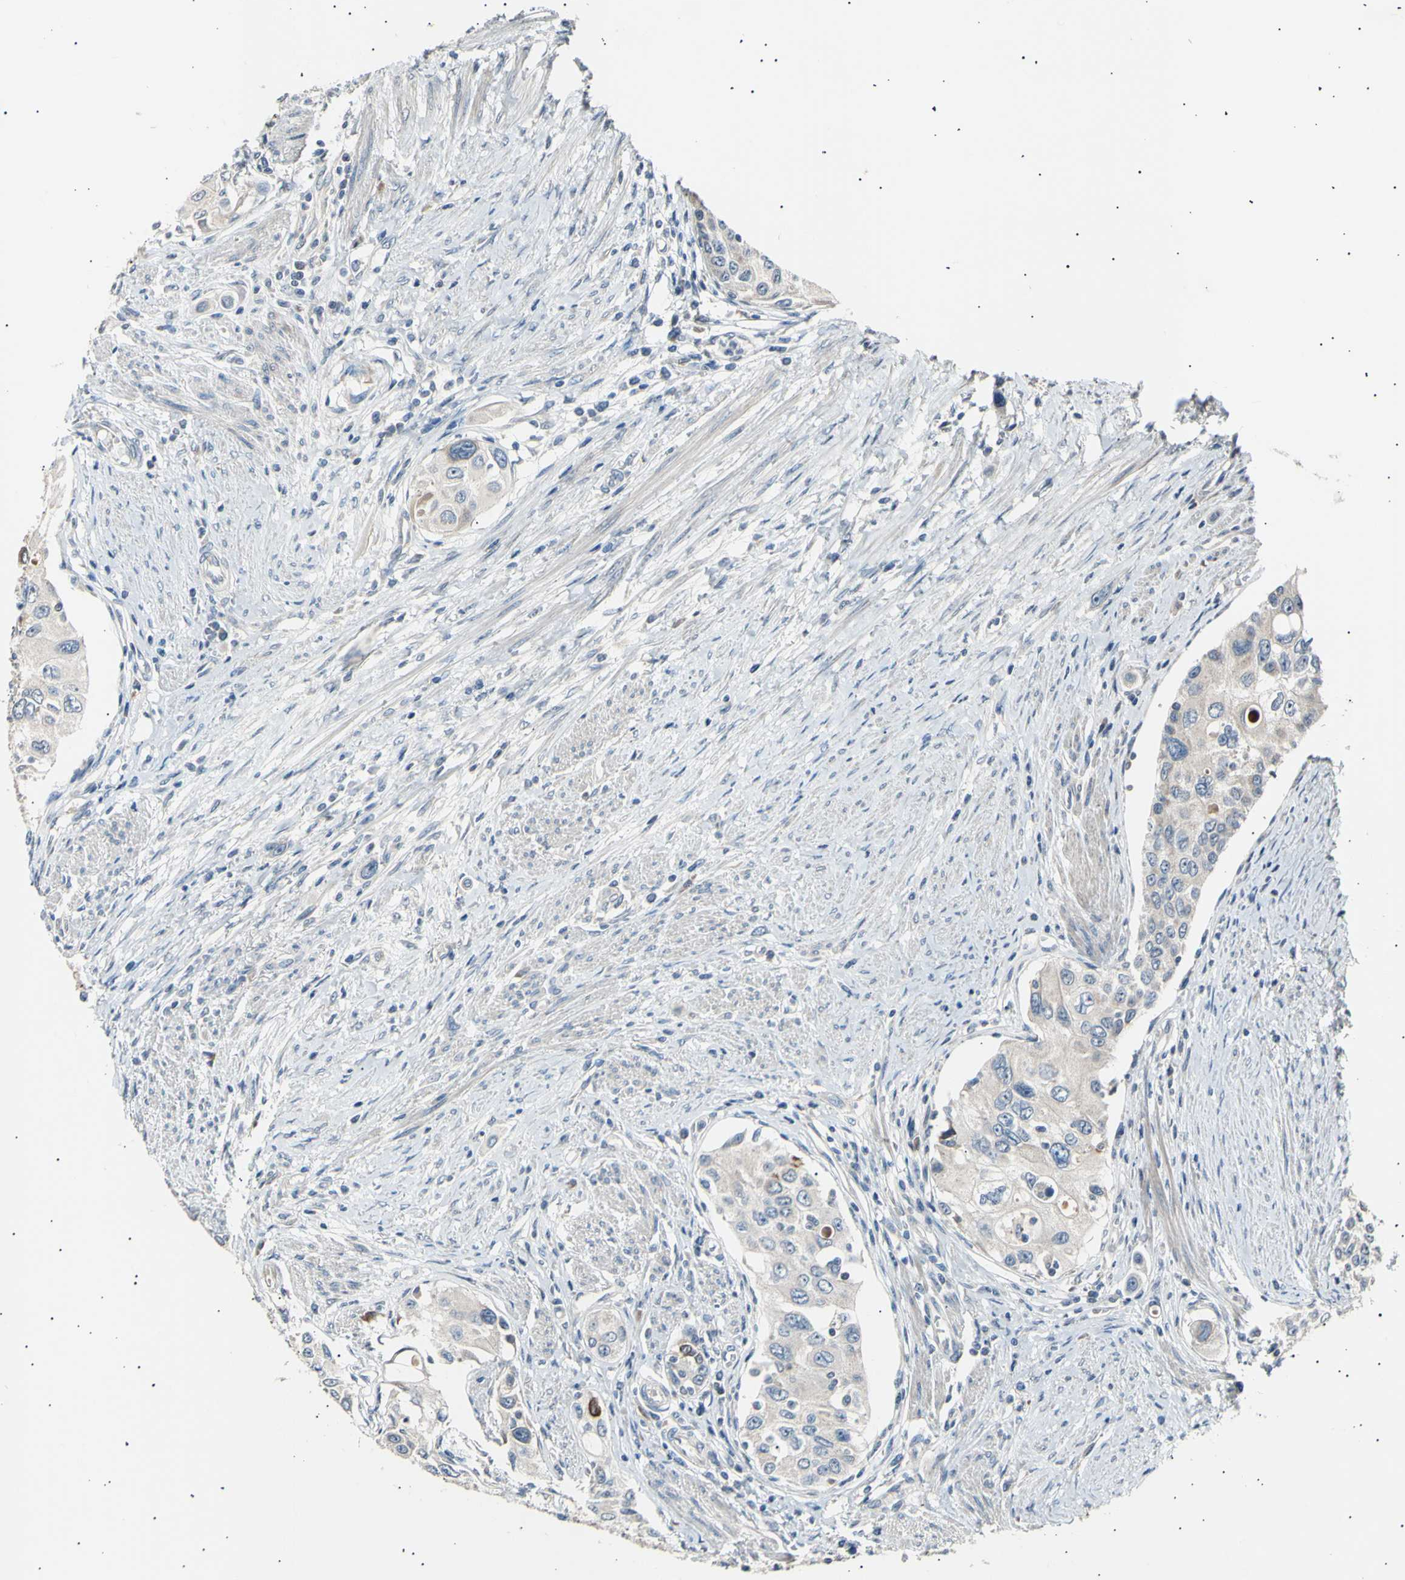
{"staining": {"intensity": "weak", "quantity": "25%-75%", "location": "cytoplasmic/membranous"}, "tissue": "urothelial cancer", "cell_type": "Tumor cells", "image_type": "cancer", "snomed": [{"axis": "morphology", "description": "Urothelial carcinoma, High grade"}, {"axis": "topography", "description": "Urinary bladder"}], "caption": "High-magnification brightfield microscopy of urothelial cancer stained with DAB (3,3'-diaminobenzidine) (brown) and counterstained with hematoxylin (blue). tumor cells exhibit weak cytoplasmic/membranous positivity is identified in approximately25%-75% of cells.", "gene": "ITGA6", "patient": {"sex": "female", "age": 56}}